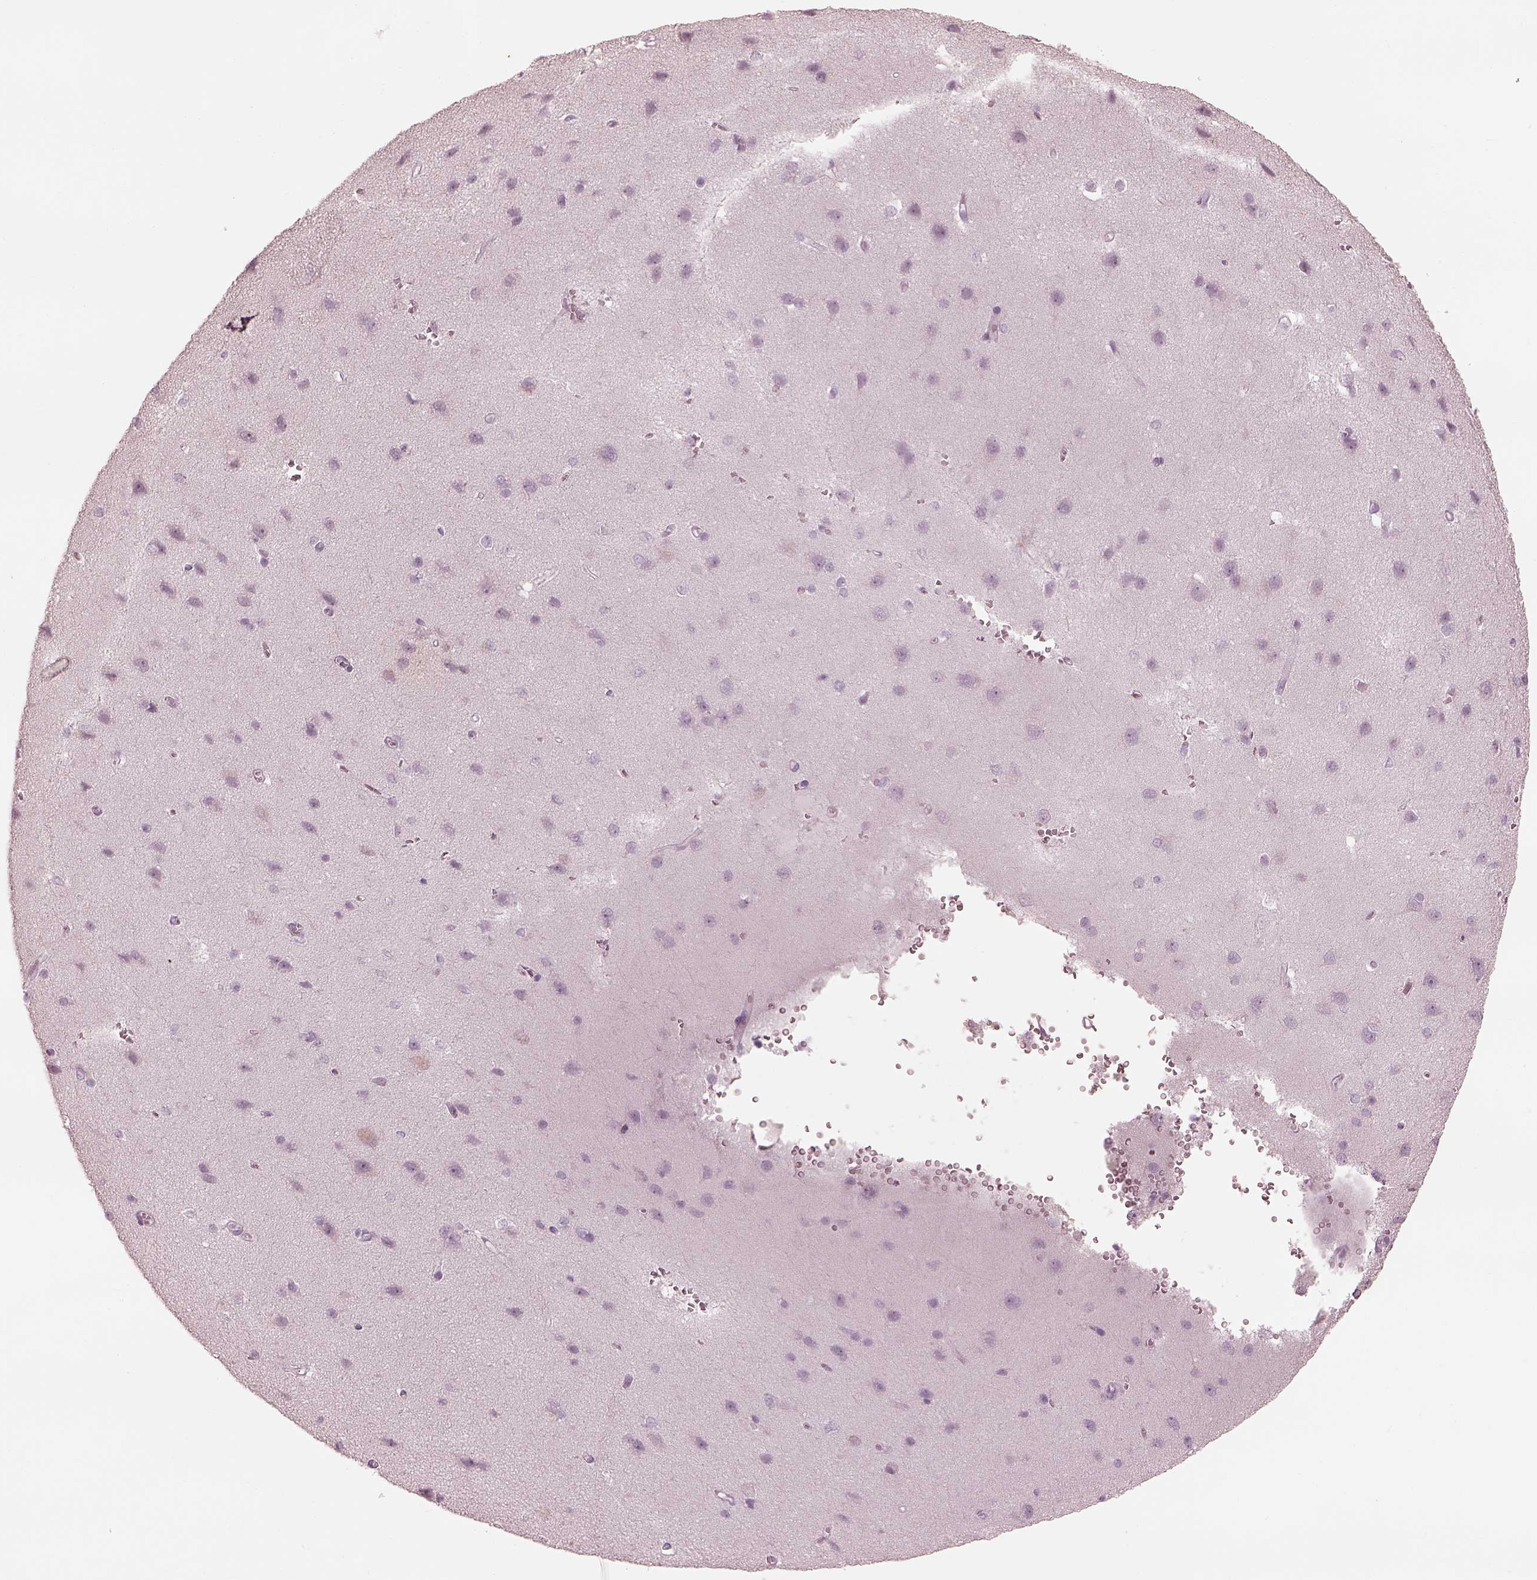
{"staining": {"intensity": "negative", "quantity": "none", "location": "none"}, "tissue": "cerebral cortex", "cell_type": "Endothelial cells", "image_type": "normal", "snomed": [{"axis": "morphology", "description": "Normal tissue, NOS"}, {"axis": "topography", "description": "Cerebral cortex"}], "caption": "DAB (3,3'-diaminobenzidine) immunohistochemical staining of normal human cerebral cortex exhibits no significant expression in endothelial cells.", "gene": "RSPH9", "patient": {"sex": "male", "age": 37}}